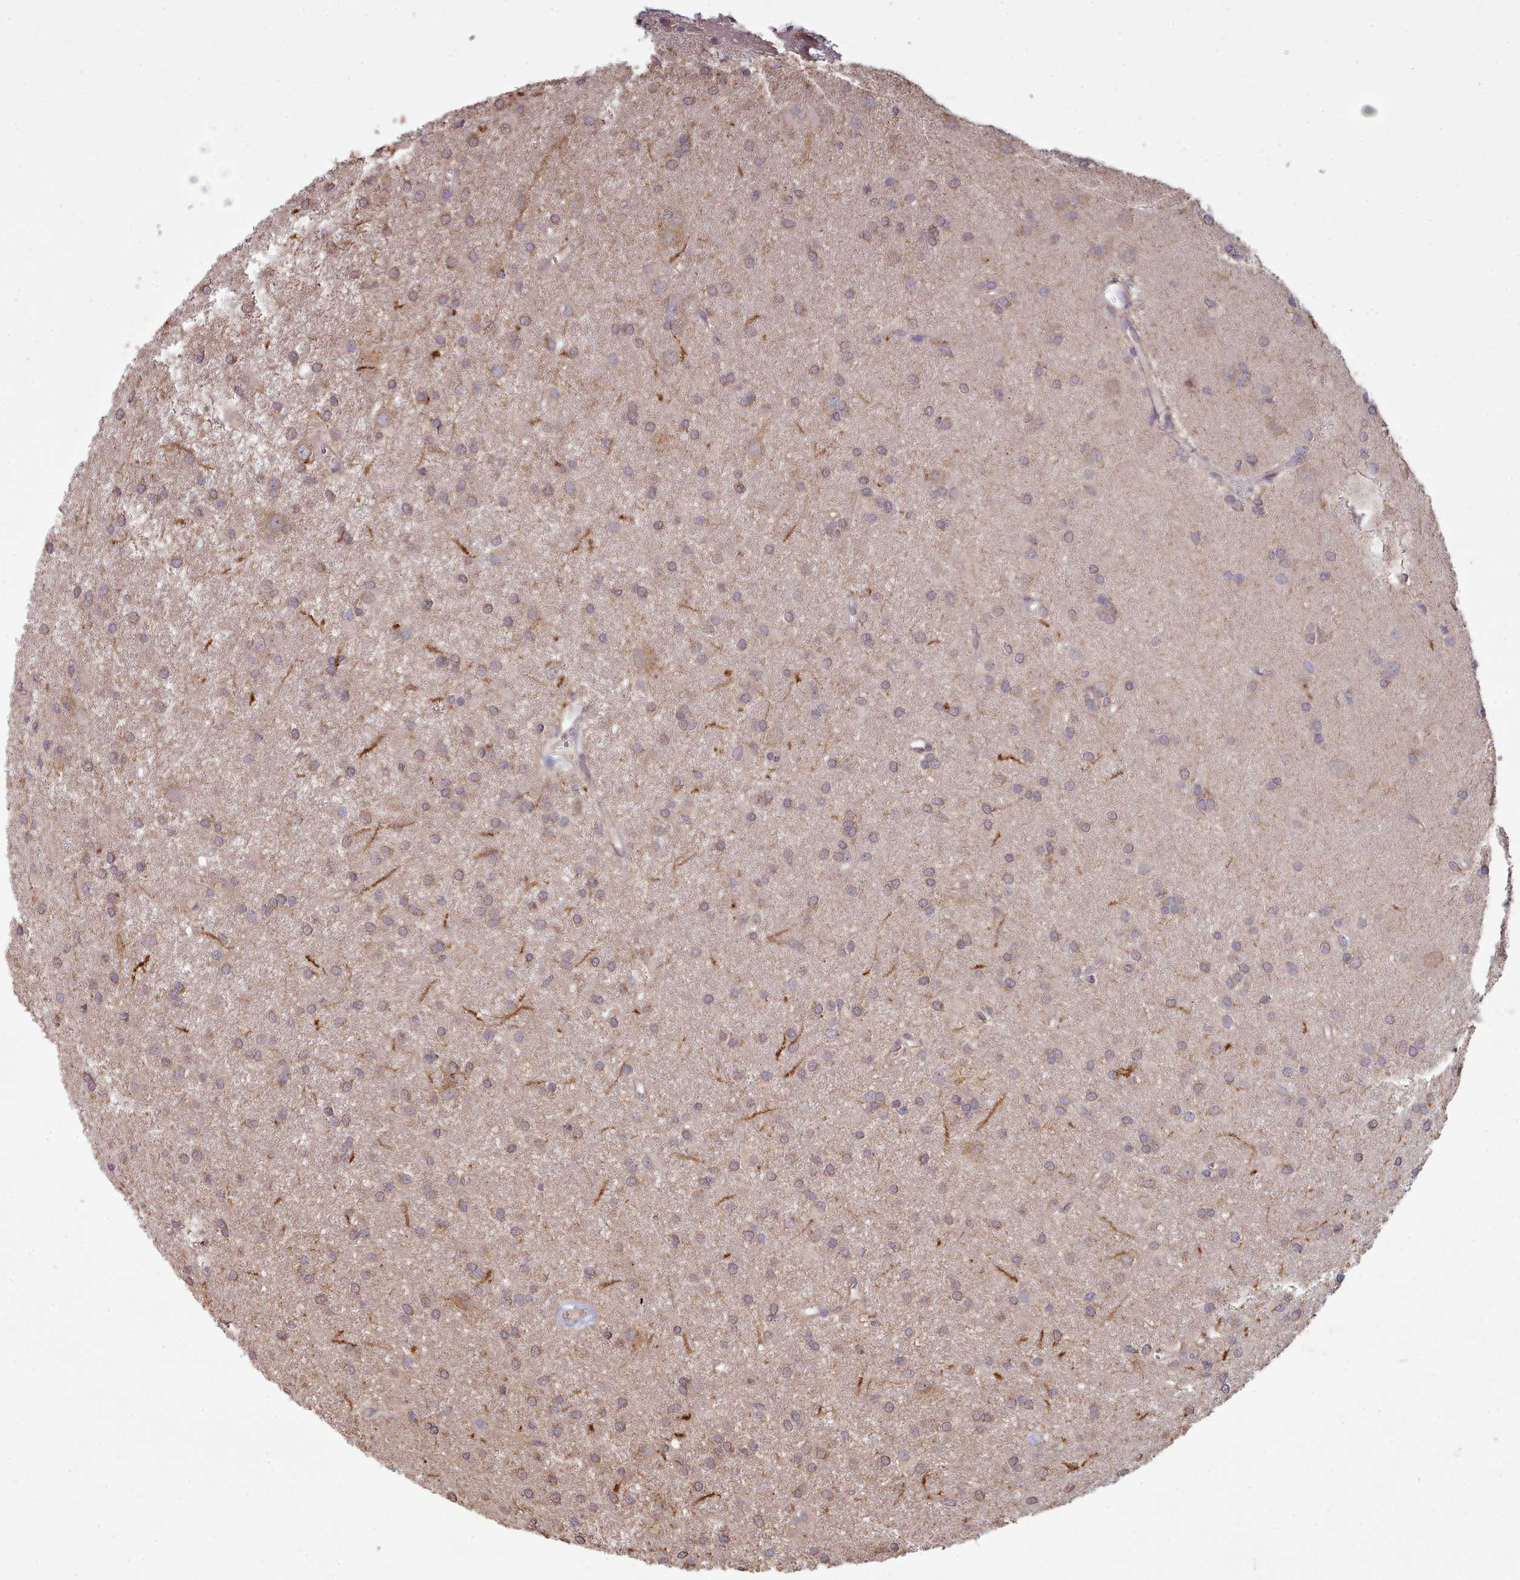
{"staining": {"intensity": "weak", "quantity": "<25%", "location": "cytoplasmic/membranous"}, "tissue": "glioma", "cell_type": "Tumor cells", "image_type": "cancer", "snomed": [{"axis": "morphology", "description": "Glioma, malignant, High grade"}, {"axis": "topography", "description": "Brain"}], "caption": "IHC micrograph of neoplastic tissue: human high-grade glioma (malignant) stained with DAB reveals no significant protein expression in tumor cells.", "gene": "METRN", "patient": {"sex": "female", "age": 50}}